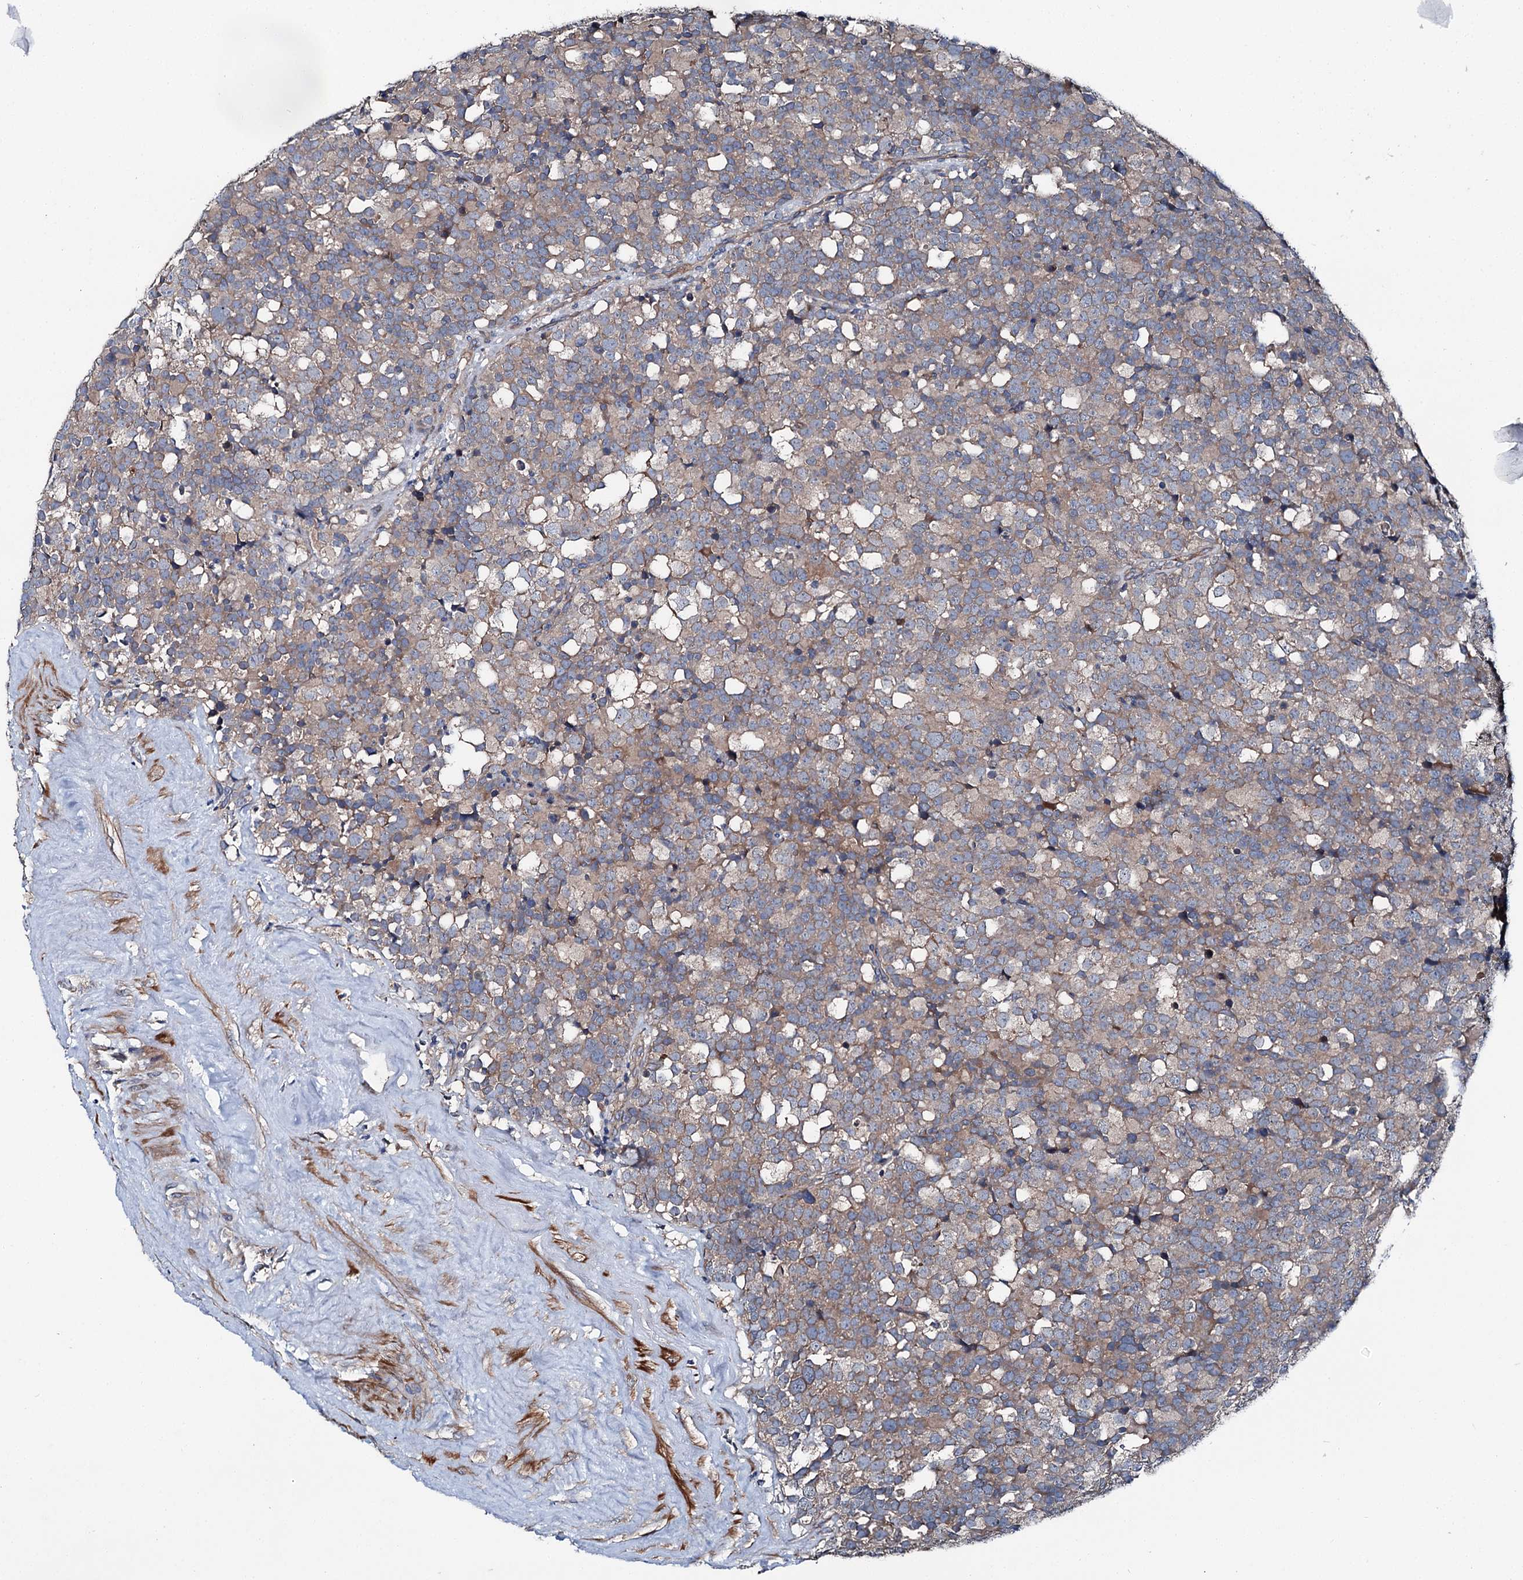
{"staining": {"intensity": "weak", "quantity": "25%-75%", "location": "cytoplasmic/membranous"}, "tissue": "testis cancer", "cell_type": "Tumor cells", "image_type": "cancer", "snomed": [{"axis": "morphology", "description": "Seminoma, NOS"}, {"axis": "topography", "description": "Testis"}], "caption": "Human testis seminoma stained for a protein (brown) shows weak cytoplasmic/membranous positive positivity in approximately 25%-75% of tumor cells.", "gene": "SLC22A25", "patient": {"sex": "male", "age": 71}}